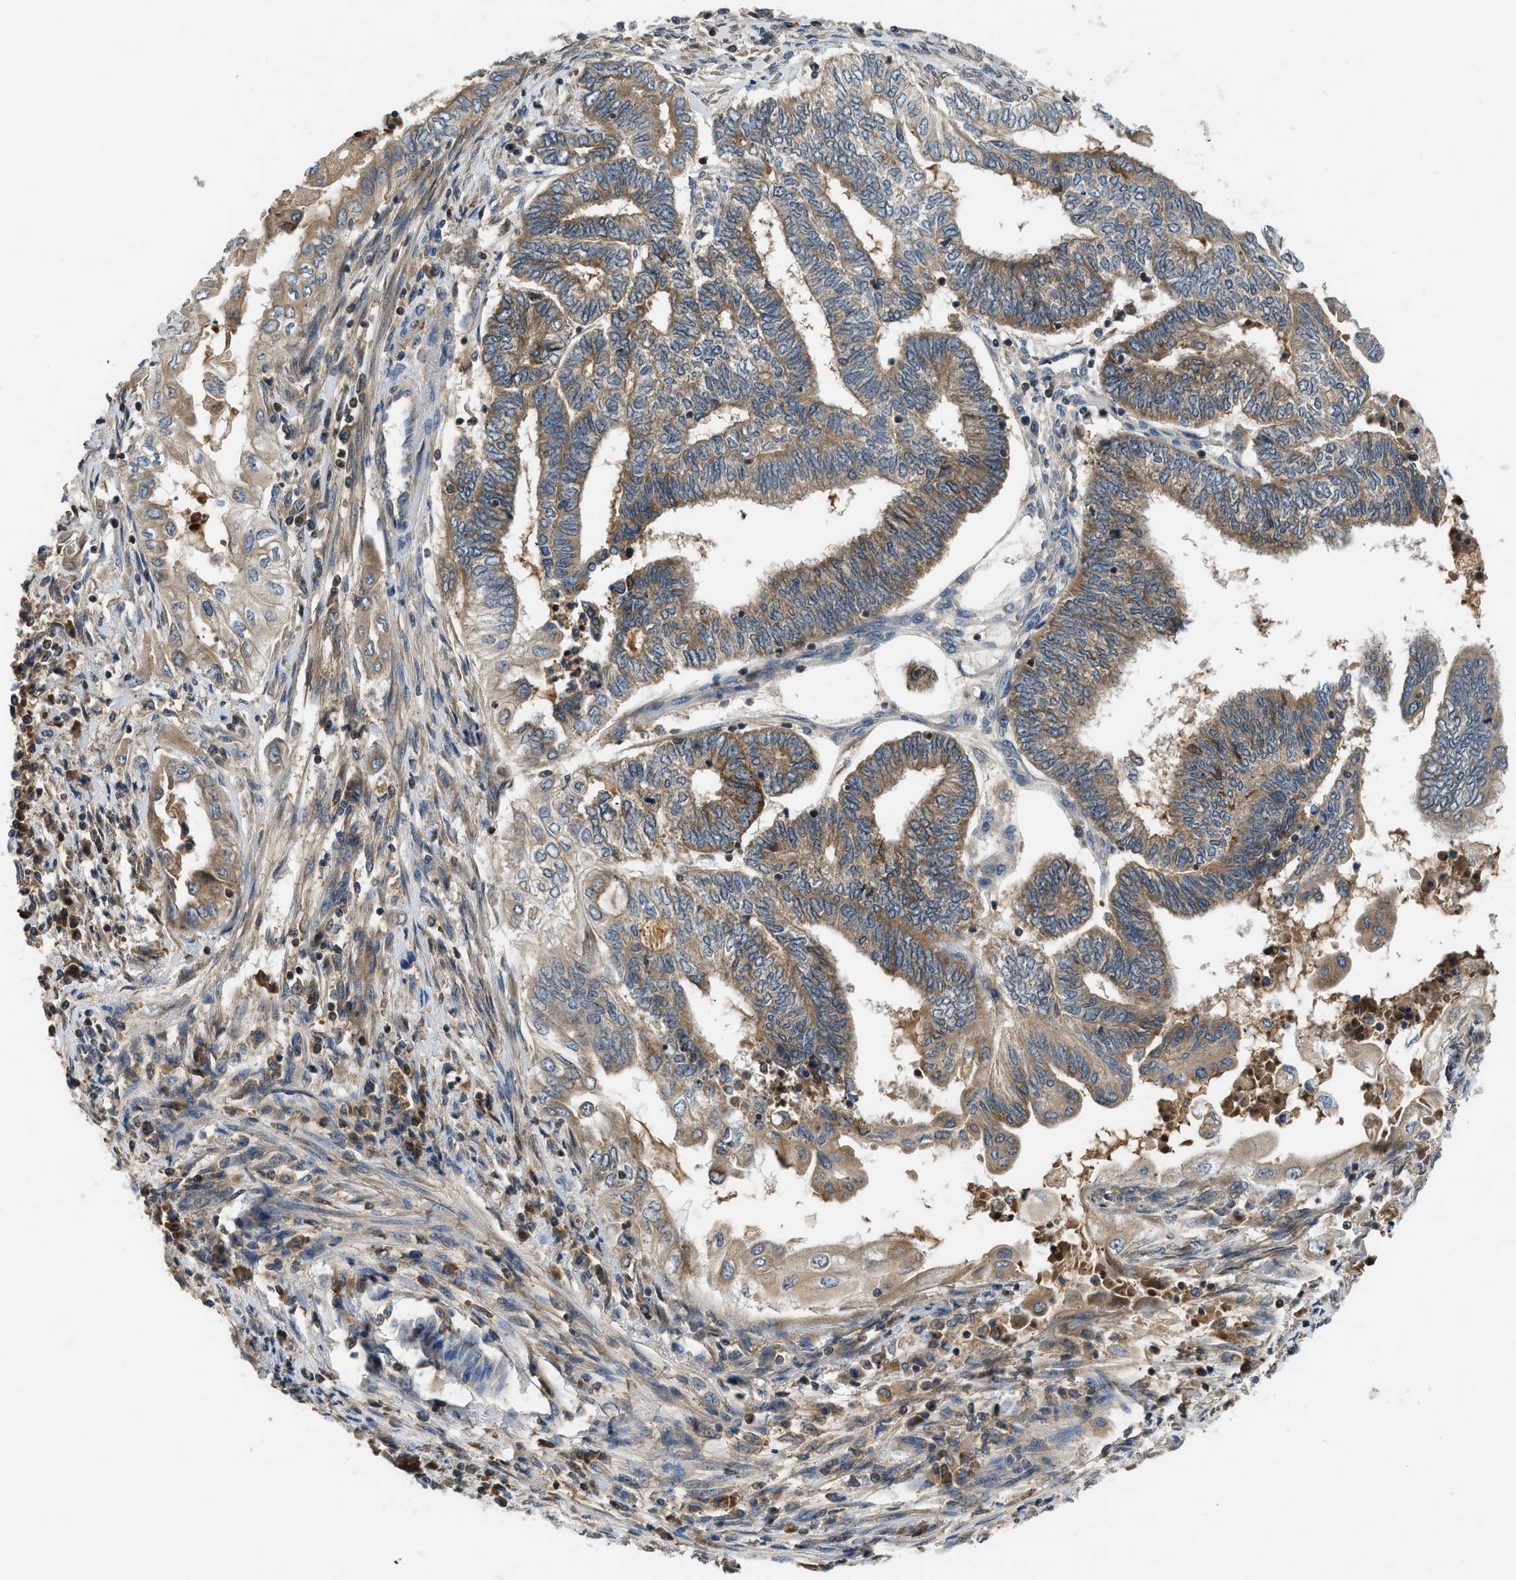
{"staining": {"intensity": "weak", "quantity": "25%-75%", "location": "cytoplasmic/membranous"}, "tissue": "endometrial cancer", "cell_type": "Tumor cells", "image_type": "cancer", "snomed": [{"axis": "morphology", "description": "Adenocarcinoma, NOS"}, {"axis": "topography", "description": "Uterus"}, {"axis": "topography", "description": "Endometrium"}], "caption": "Immunohistochemical staining of adenocarcinoma (endometrial) displays low levels of weak cytoplasmic/membranous staining in approximately 25%-75% of tumor cells.", "gene": "PAFAH2", "patient": {"sex": "female", "age": 70}}